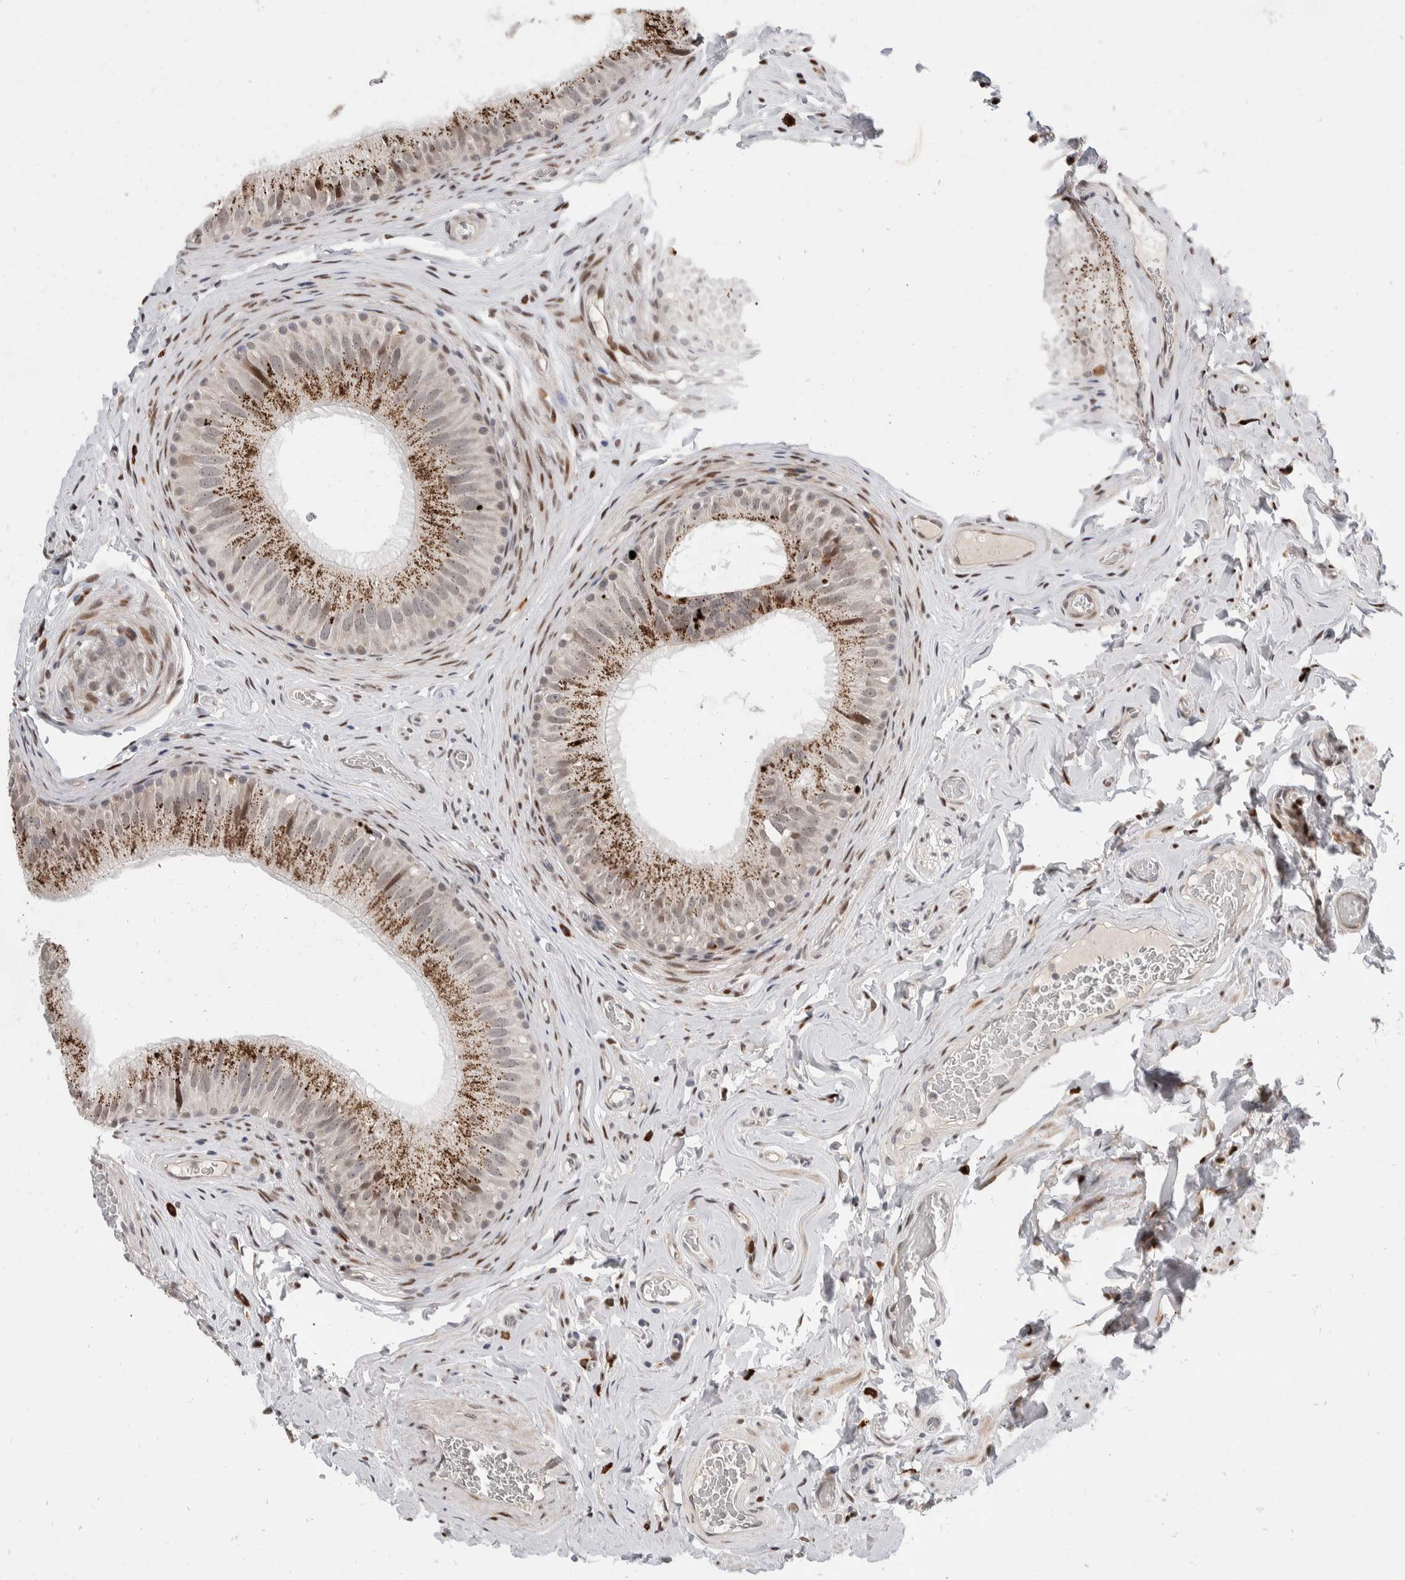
{"staining": {"intensity": "moderate", "quantity": ">75%", "location": "cytoplasmic/membranous"}, "tissue": "epididymis", "cell_type": "Glandular cells", "image_type": "normal", "snomed": [{"axis": "morphology", "description": "Normal tissue, NOS"}, {"axis": "topography", "description": "Vascular tissue"}, {"axis": "topography", "description": "Epididymis"}], "caption": "IHC of normal human epididymis demonstrates medium levels of moderate cytoplasmic/membranous expression in approximately >75% of glandular cells.", "gene": "ZNF703", "patient": {"sex": "male", "age": 49}}